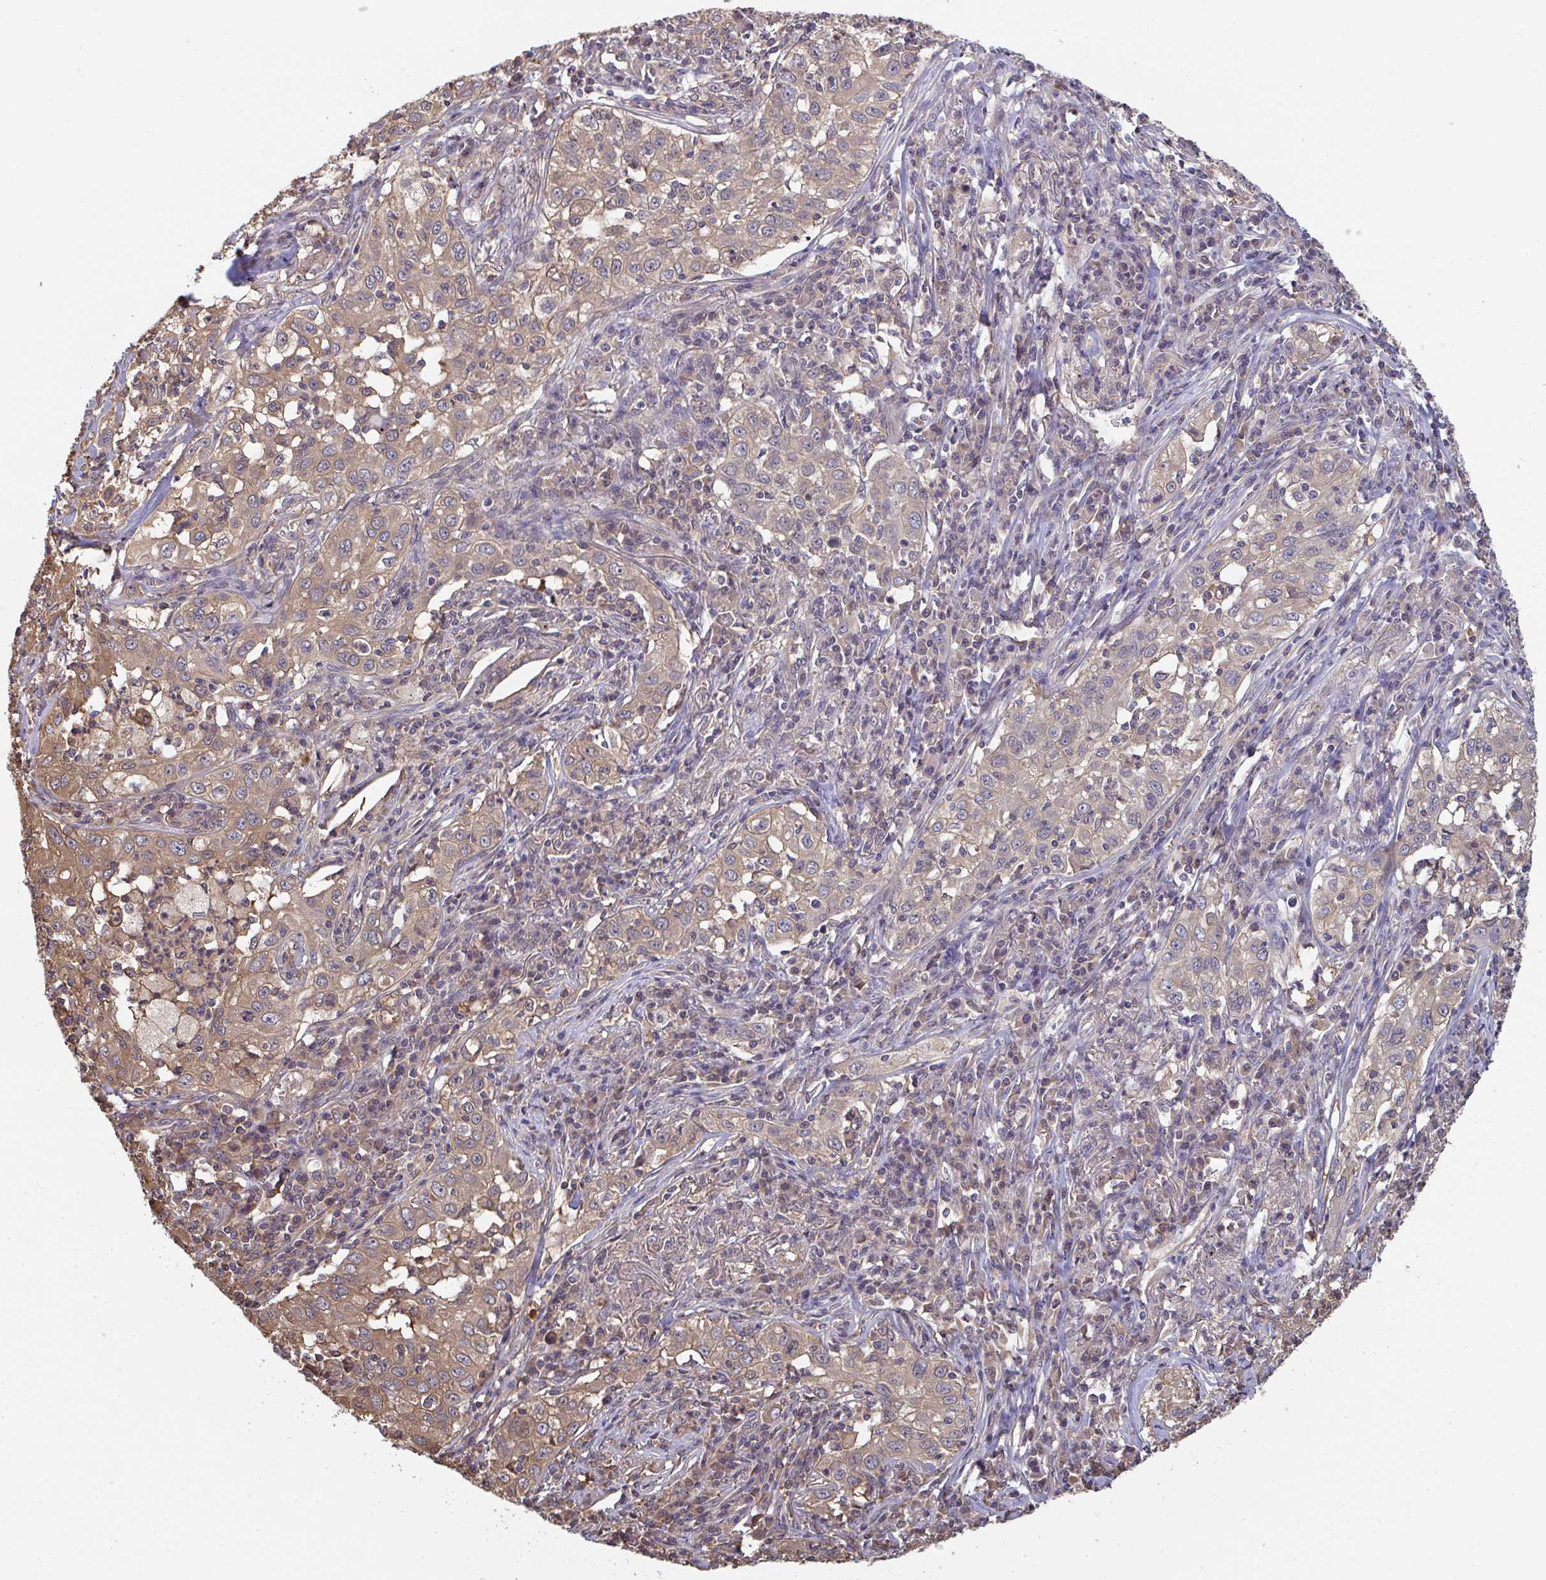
{"staining": {"intensity": "moderate", "quantity": "<25%", "location": "cytoplasmic/membranous"}, "tissue": "lung cancer", "cell_type": "Tumor cells", "image_type": "cancer", "snomed": [{"axis": "morphology", "description": "Squamous cell carcinoma, NOS"}, {"axis": "topography", "description": "Lung"}], "caption": "An image of lung cancer (squamous cell carcinoma) stained for a protein shows moderate cytoplasmic/membranous brown staining in tumor cells.", "gene": "TTC9C", "patient": {"sex": "male", "age": 71}}